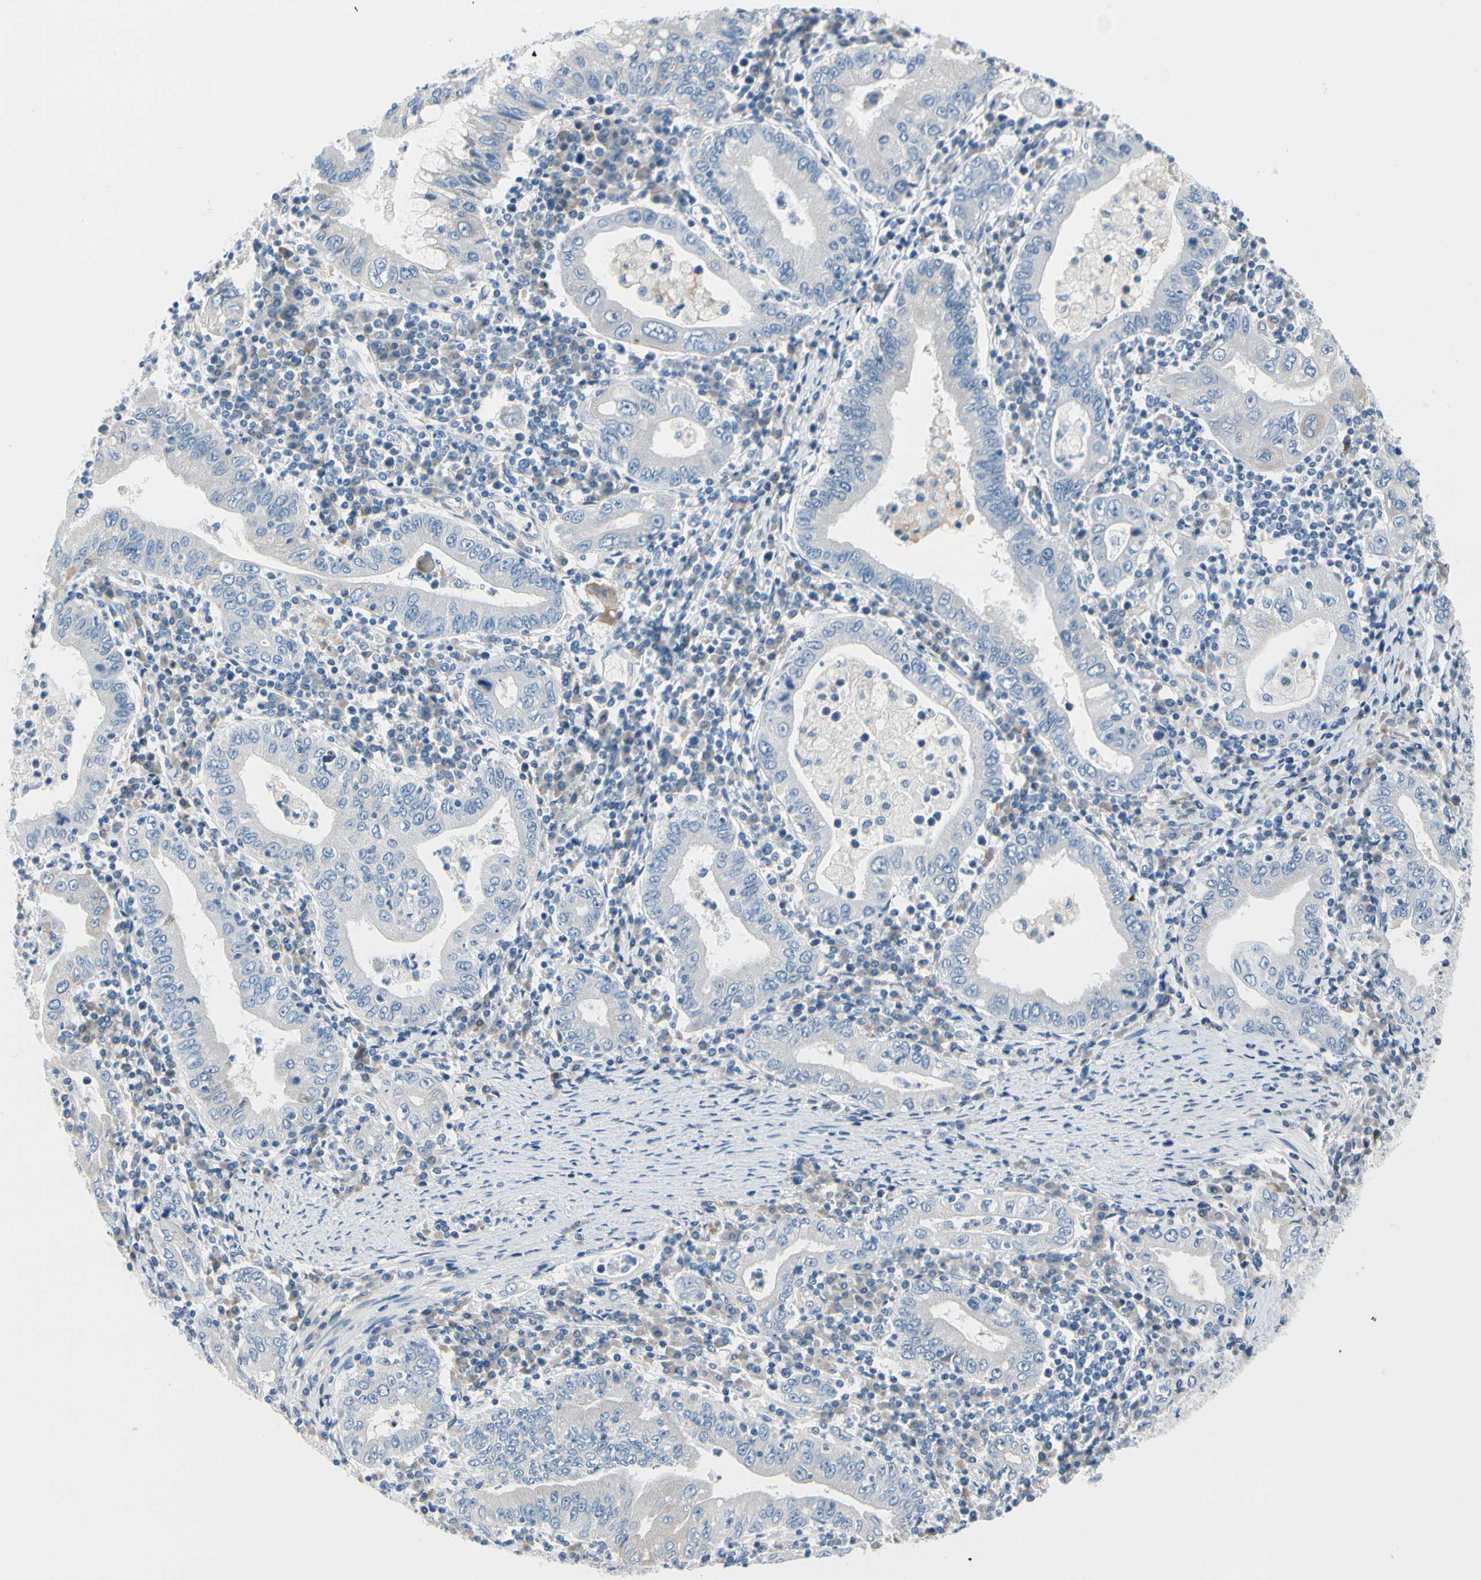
{"staining": {"intensity": "negative", "quantity": "none", "location": "none"}, "tissue": "stomach cancer", "cell_type": "Tumor cells", "image_type": "cancer", "snomed": [{"axis": "morphology", "description": "Normal tissue, NOS"}, {"axis": "morphology", "description": "Adenocarcinoma, NOS"}, {"axis": "topography", "description": "Esophagus"}, {"axis": "topography", "description": "Stomach, upper"}, {"axis": "topography", "description": "Peripheral nerve tissue"}], "caption": "Adenocarcinoma (stomach) was stained to show a protein in brown. There is no significant staining in tumor cells. (DAB (3,3'-diaminobenzidine) immunohistochemistry (IHC), high magnification).", "gene": "FCER2", "patient": {"sex": "male", "age": 62}}